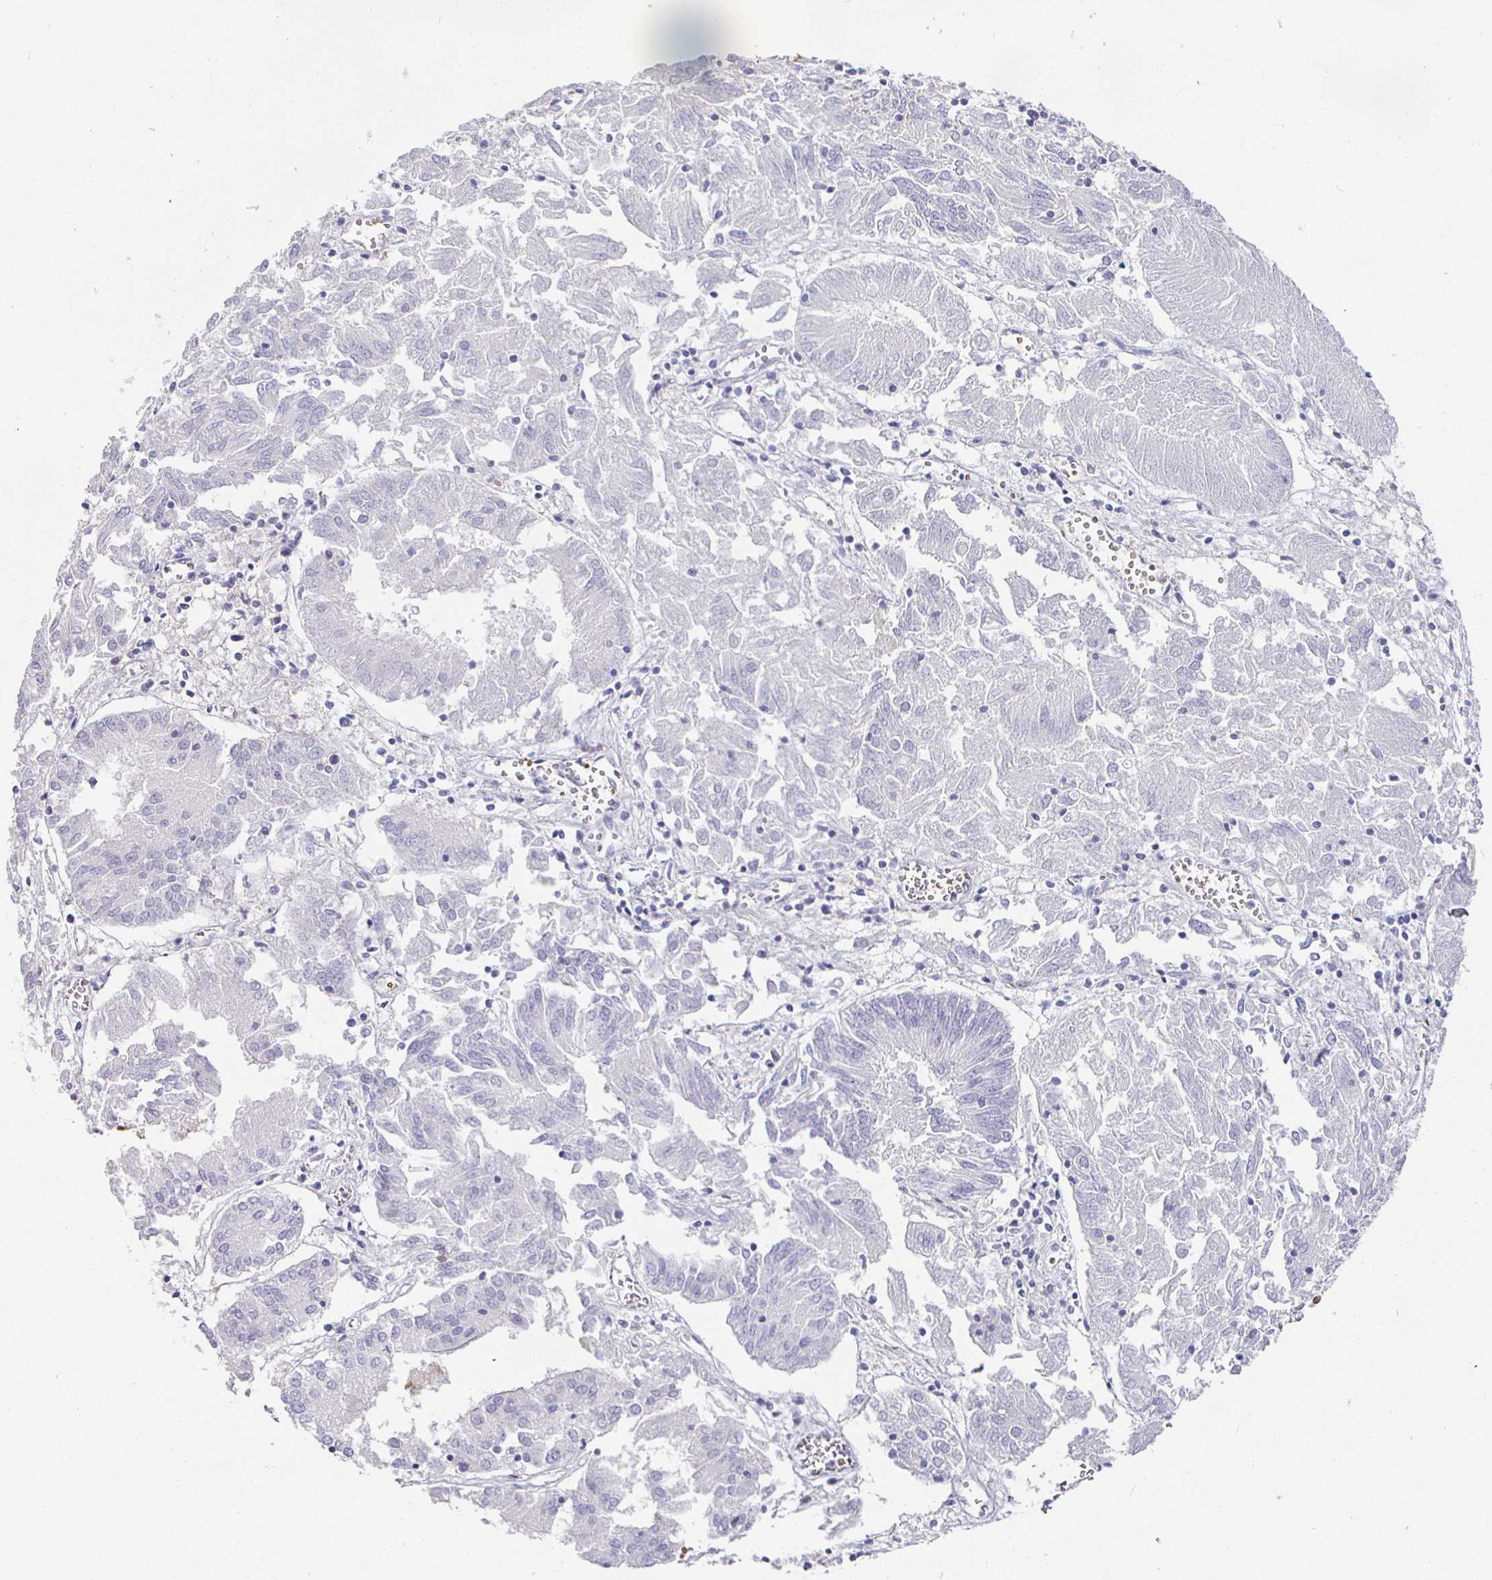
{"staining": {"intensity": "negative", "quantity": "none", "location": "none"}, "tissue": "endometrial cancer", "cell_type": "Tumor cells", "image_type": "cancer", "snomed": [{"axis": "morphology", "description": "Adenocarcinoma, NOS"}, {"axis": "topography", "description": "Endometrium"}], "caption": "Protein analysis of adenocarcinoma (endometrial) shows no significant staining in tumor cells.", "gene": "SIRPA", "patient": {"sex": "female", "age": 54}}